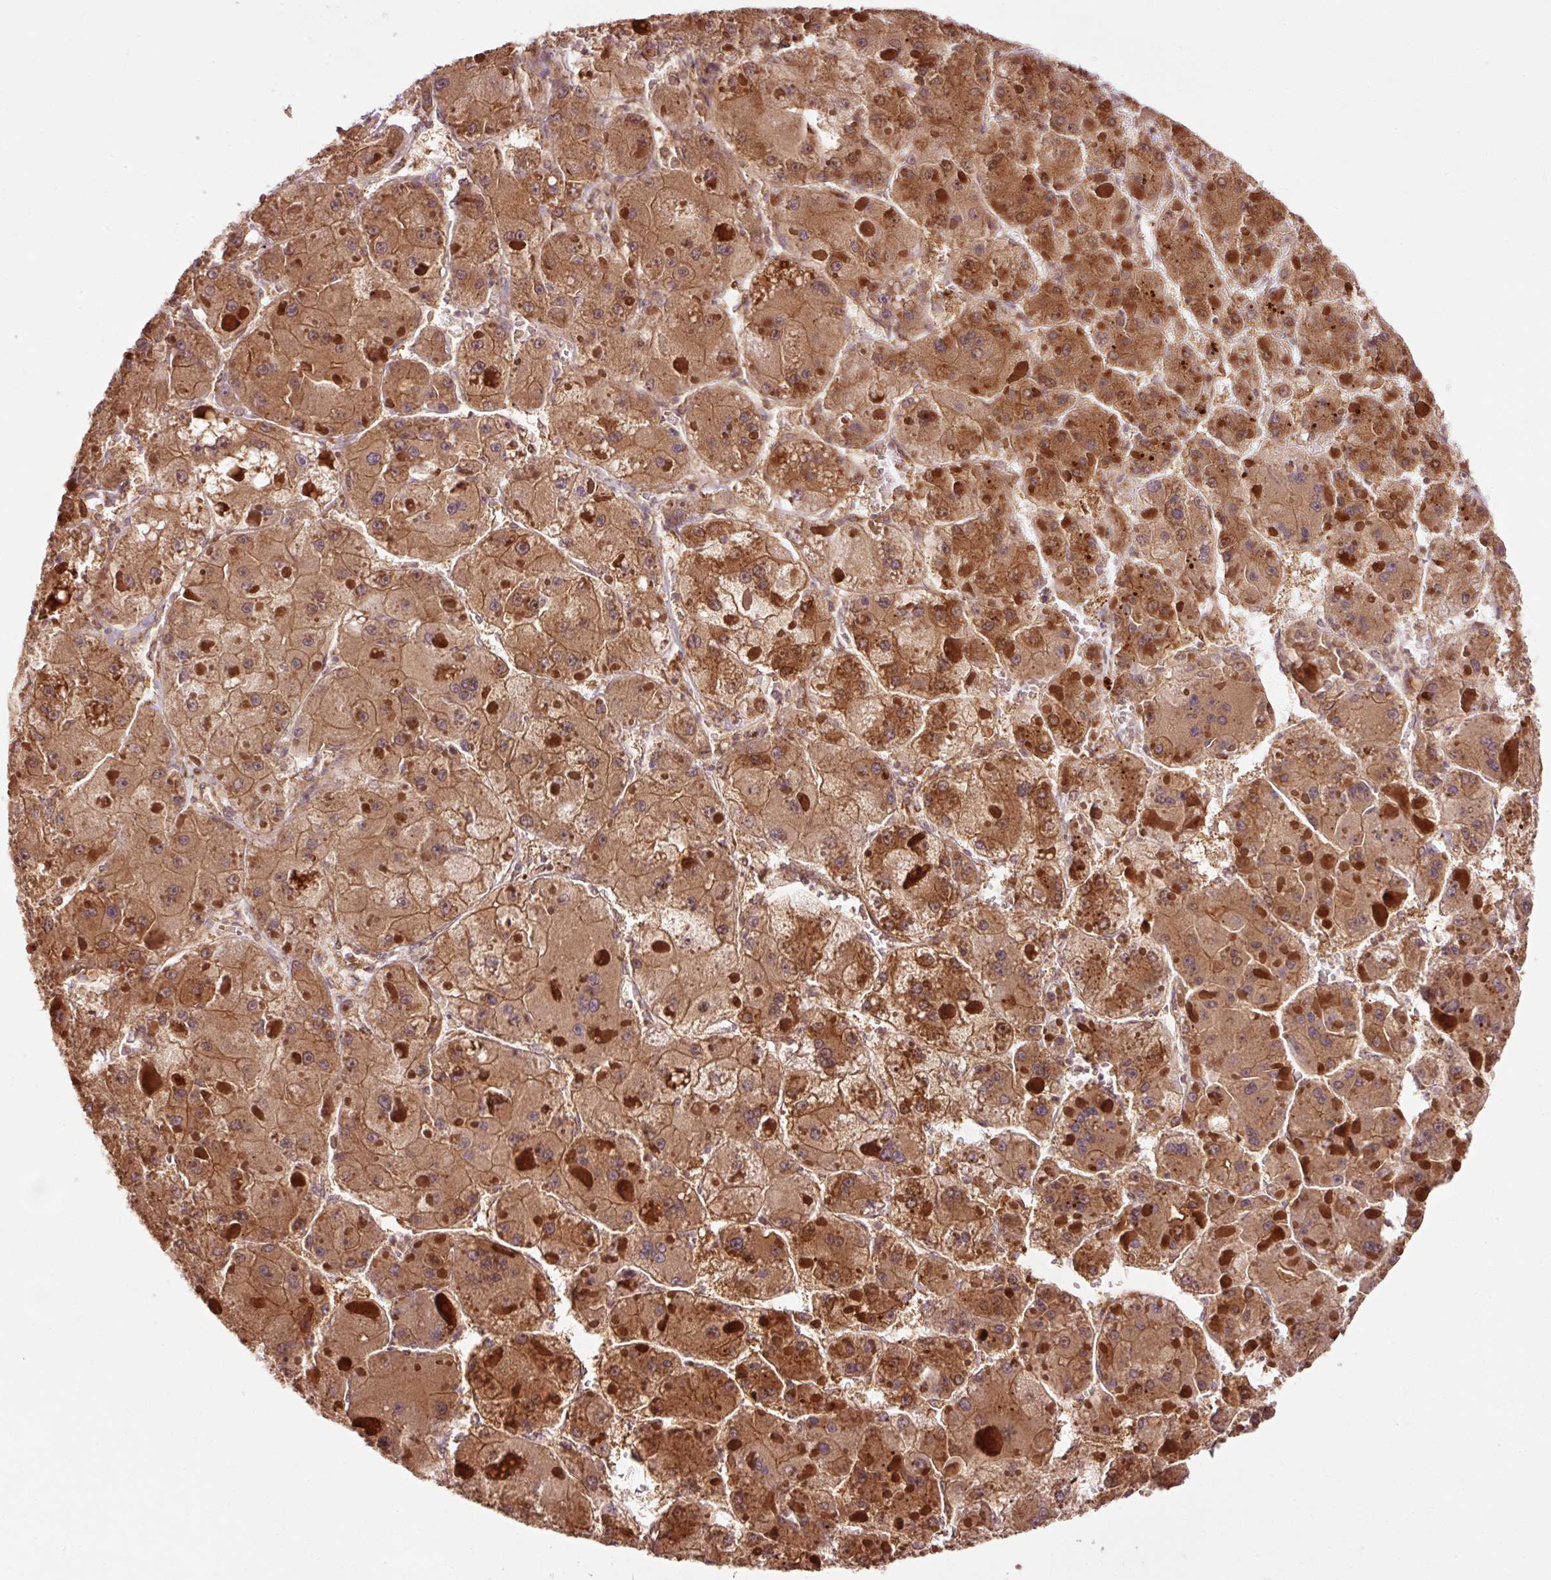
{"staining": {"intensity": "moderate", "quantity": ">75%", "location": "cytoplasmic/membranous"}, "tissue": "liver cancer", "cell_type": "Tumor cells", "image_type": "cancer", "snomed": [{"axis": "morphology", "description": "Carcinoma, Hepatocellular, NOS"}, {"axis": "topography", "description": "Liver"}], "caption": "Protein expression analysis of liver hepatocellular carcinoma reveals moderate cytoplasmic/membranous positivity in approximately >75% of tumor cells.", "gene": "PDAP1", "patient": {"sex": "female", "age": 73}}